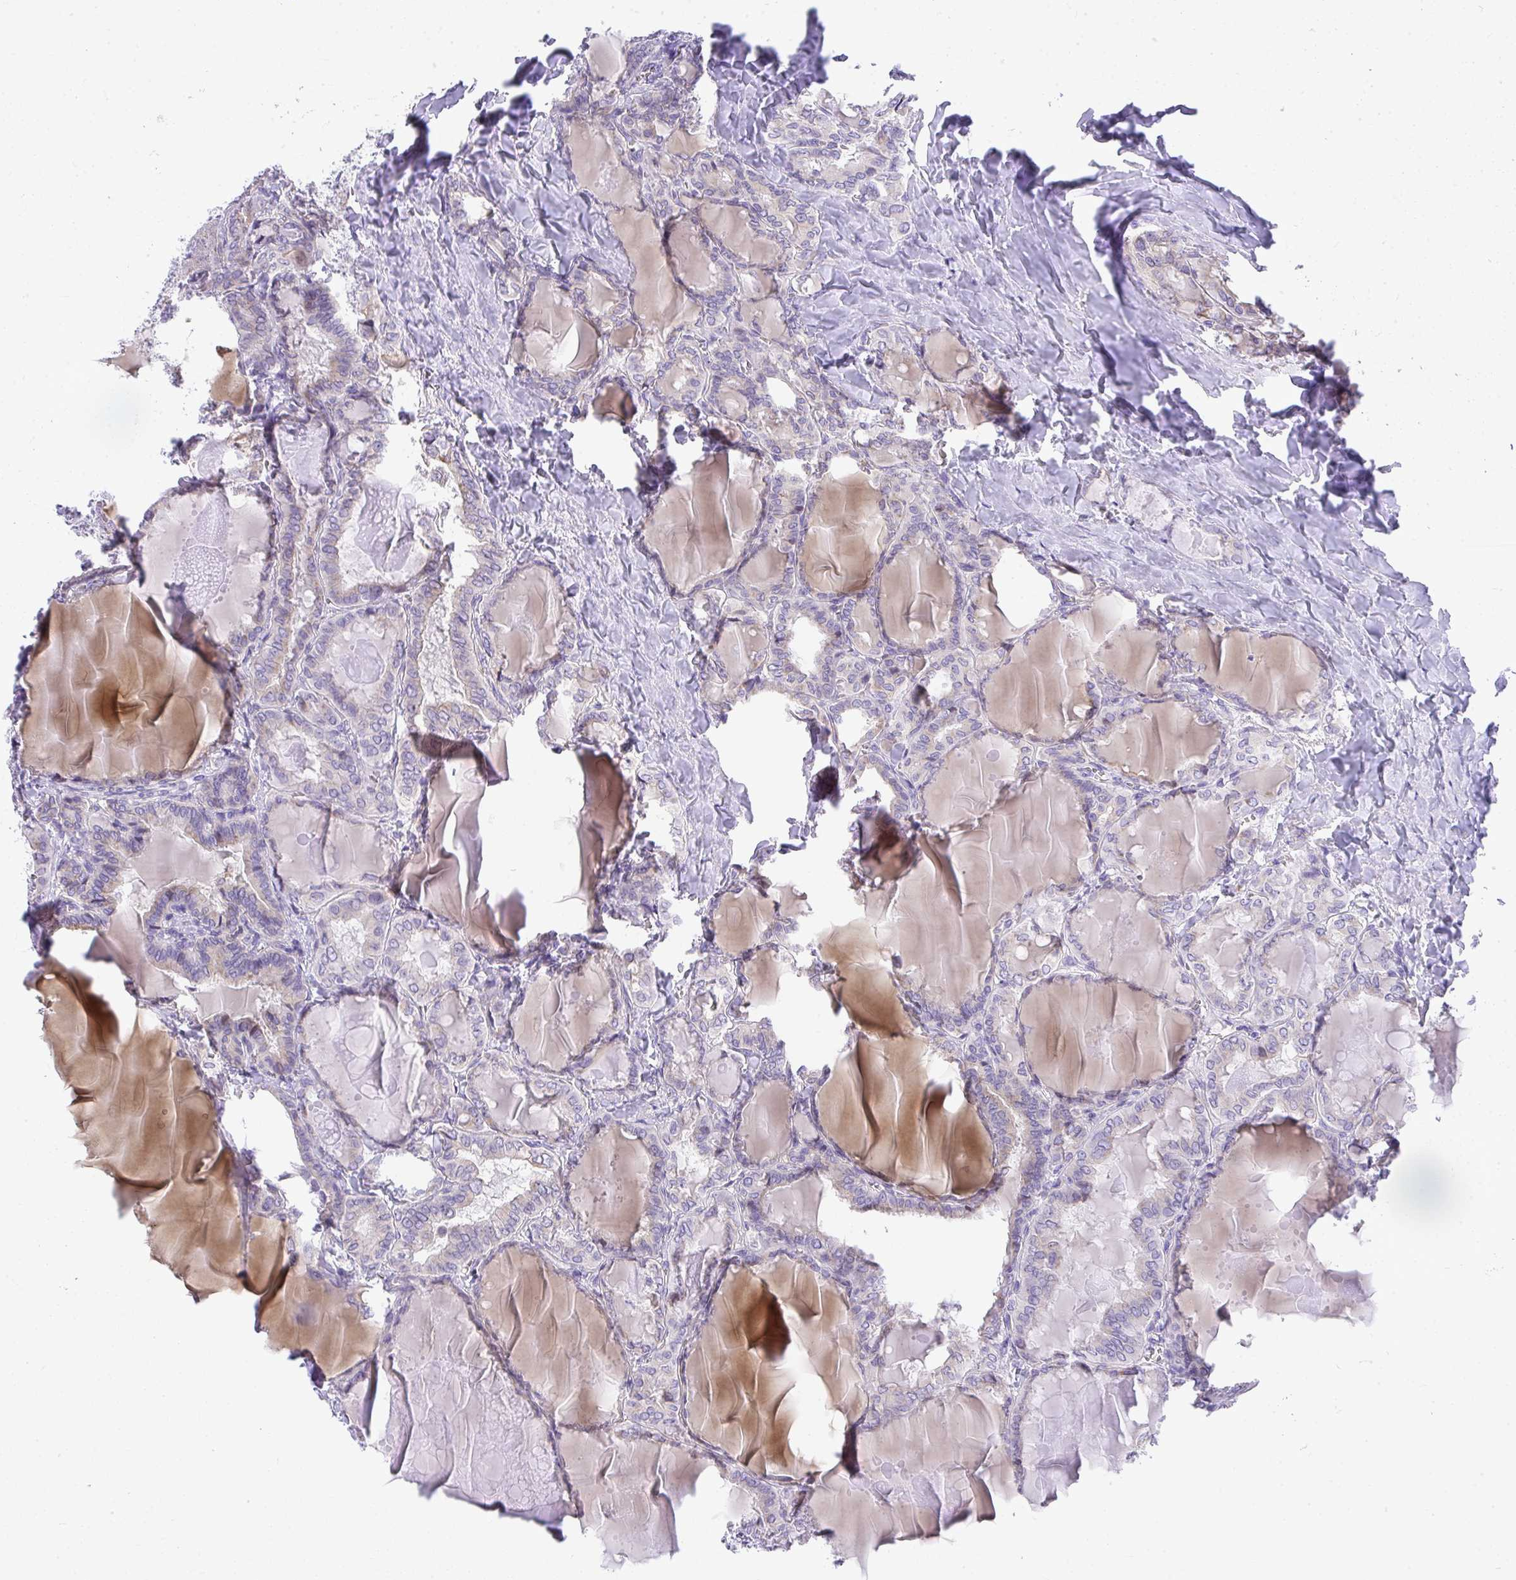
{"staining": {"intensity": "negative", "quantity": "none", "location": "none"}, "tissue": "thyroid cancer", "cell_type": "Tumor cells", "image_type": "cancer", "snomed": [{"axis": "morphology", "description": "Papillary adenocarcinoma, NOS"}, {"axis": "topography", "description": "Thyroid gland"}], "caption": "Tumor cells are negative for brown protein staining in thyroid papillary adenocarcinoma. The staining is performed using DAB (3,3'-diaminobenzidine) brown chromogen with nuclei counter-stained in using hematoxylin.", "gene": "ADRA2C", "patient": {"sex": "female", "age": 46}}